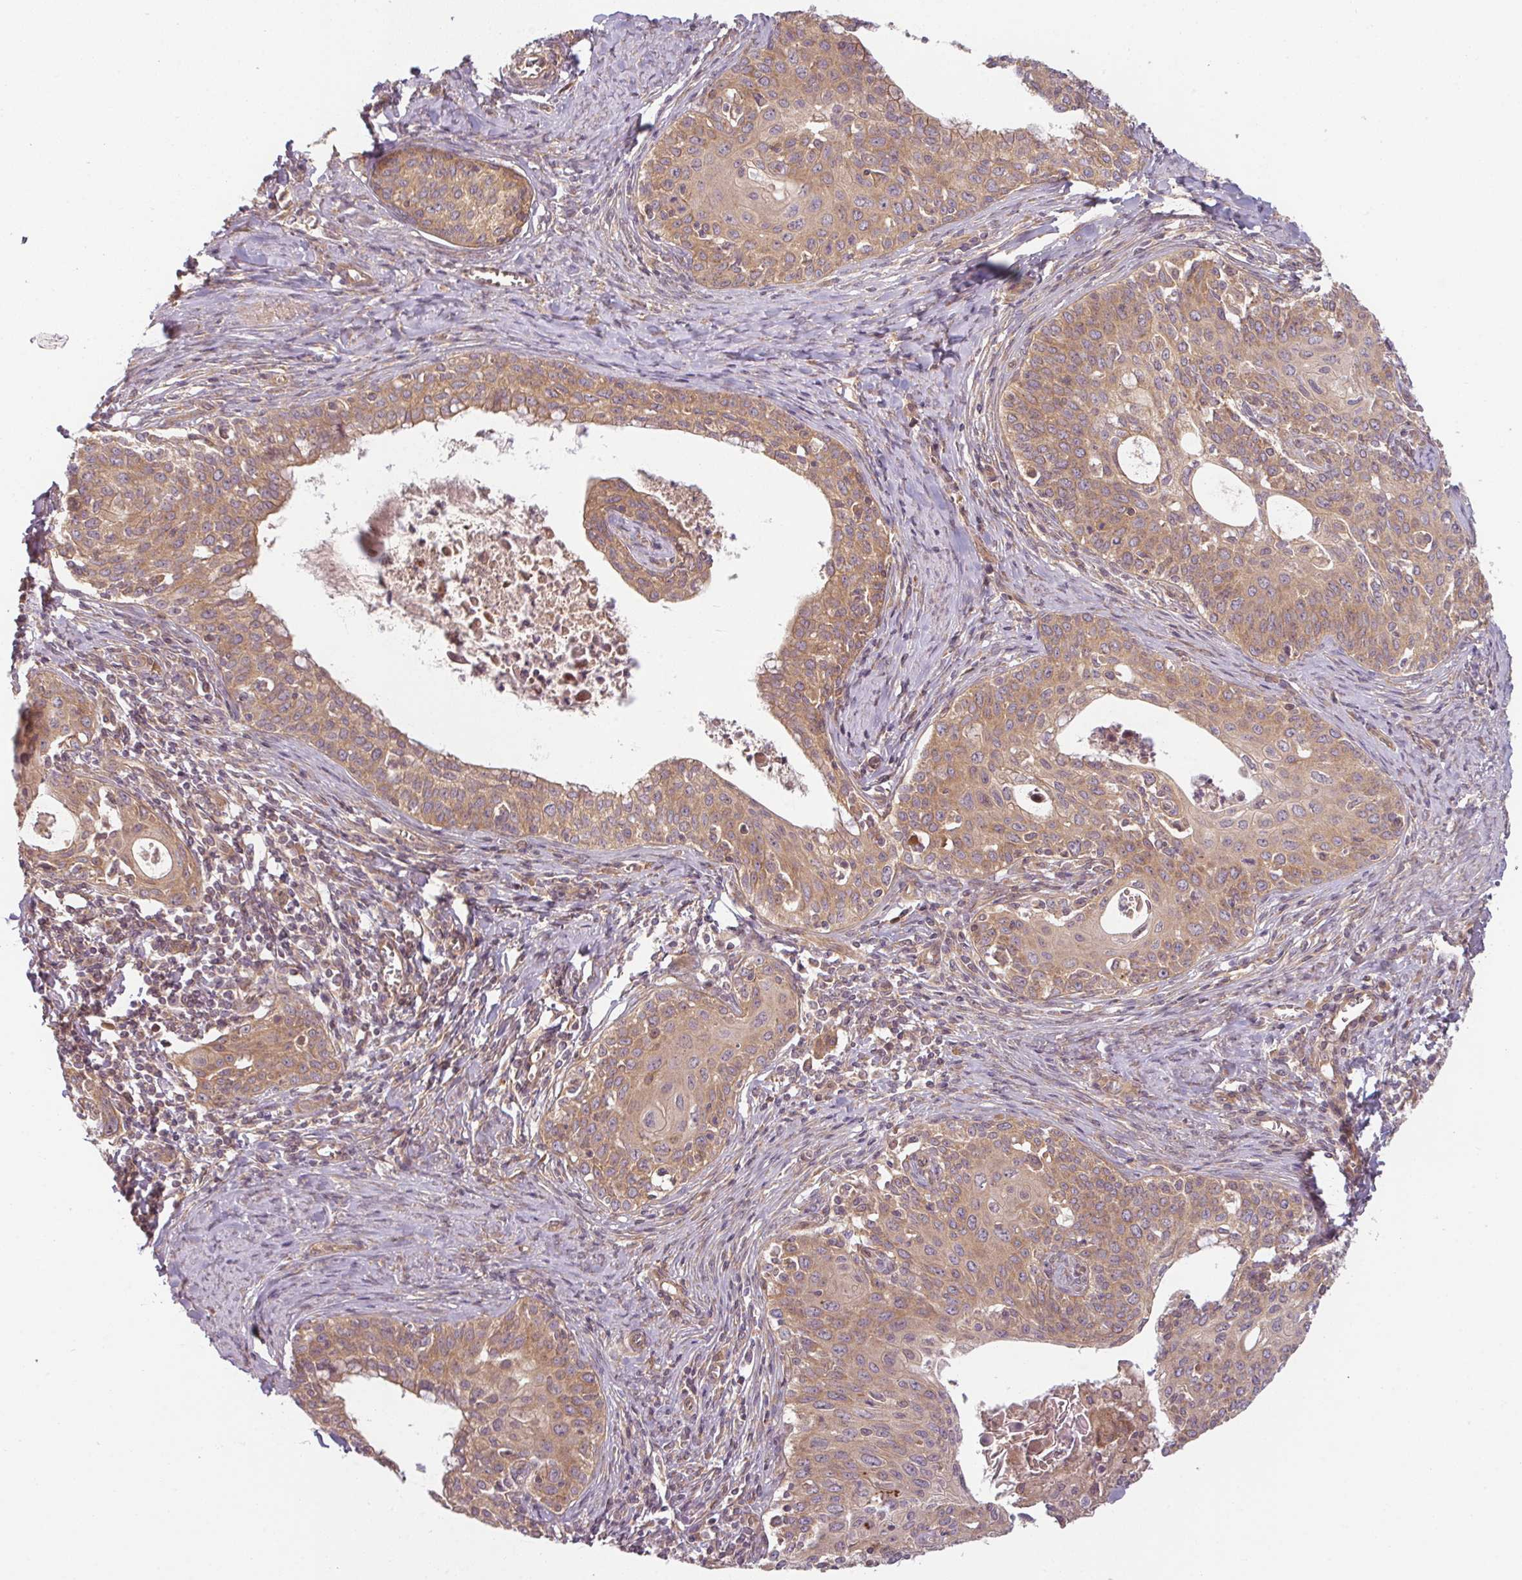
{"staining": {"intensity": "moderate", "quantity": ">75%", "location": "cytoplasmic/membranous"}, "tissue": "cervical cancer", "cell_type": "Tumor cells", "image_type": "cancer", "snomed": [{"axis": "morphology", "description": "Squamous cell carcinoma, NOS"}, {"axis": "morphology", "description": "Adenocarcinoma, NOS"}, {"axis": "topography", "description": "Cervix"}], "caption": "Cervical squamous cell carcinoma stained for a protein (brown) displays moderate cytoplasmic/membranous positive staining in about >75% of tumor cells.", "gene": "RNF31", "patient": {"sex": "female", "age": 52}}